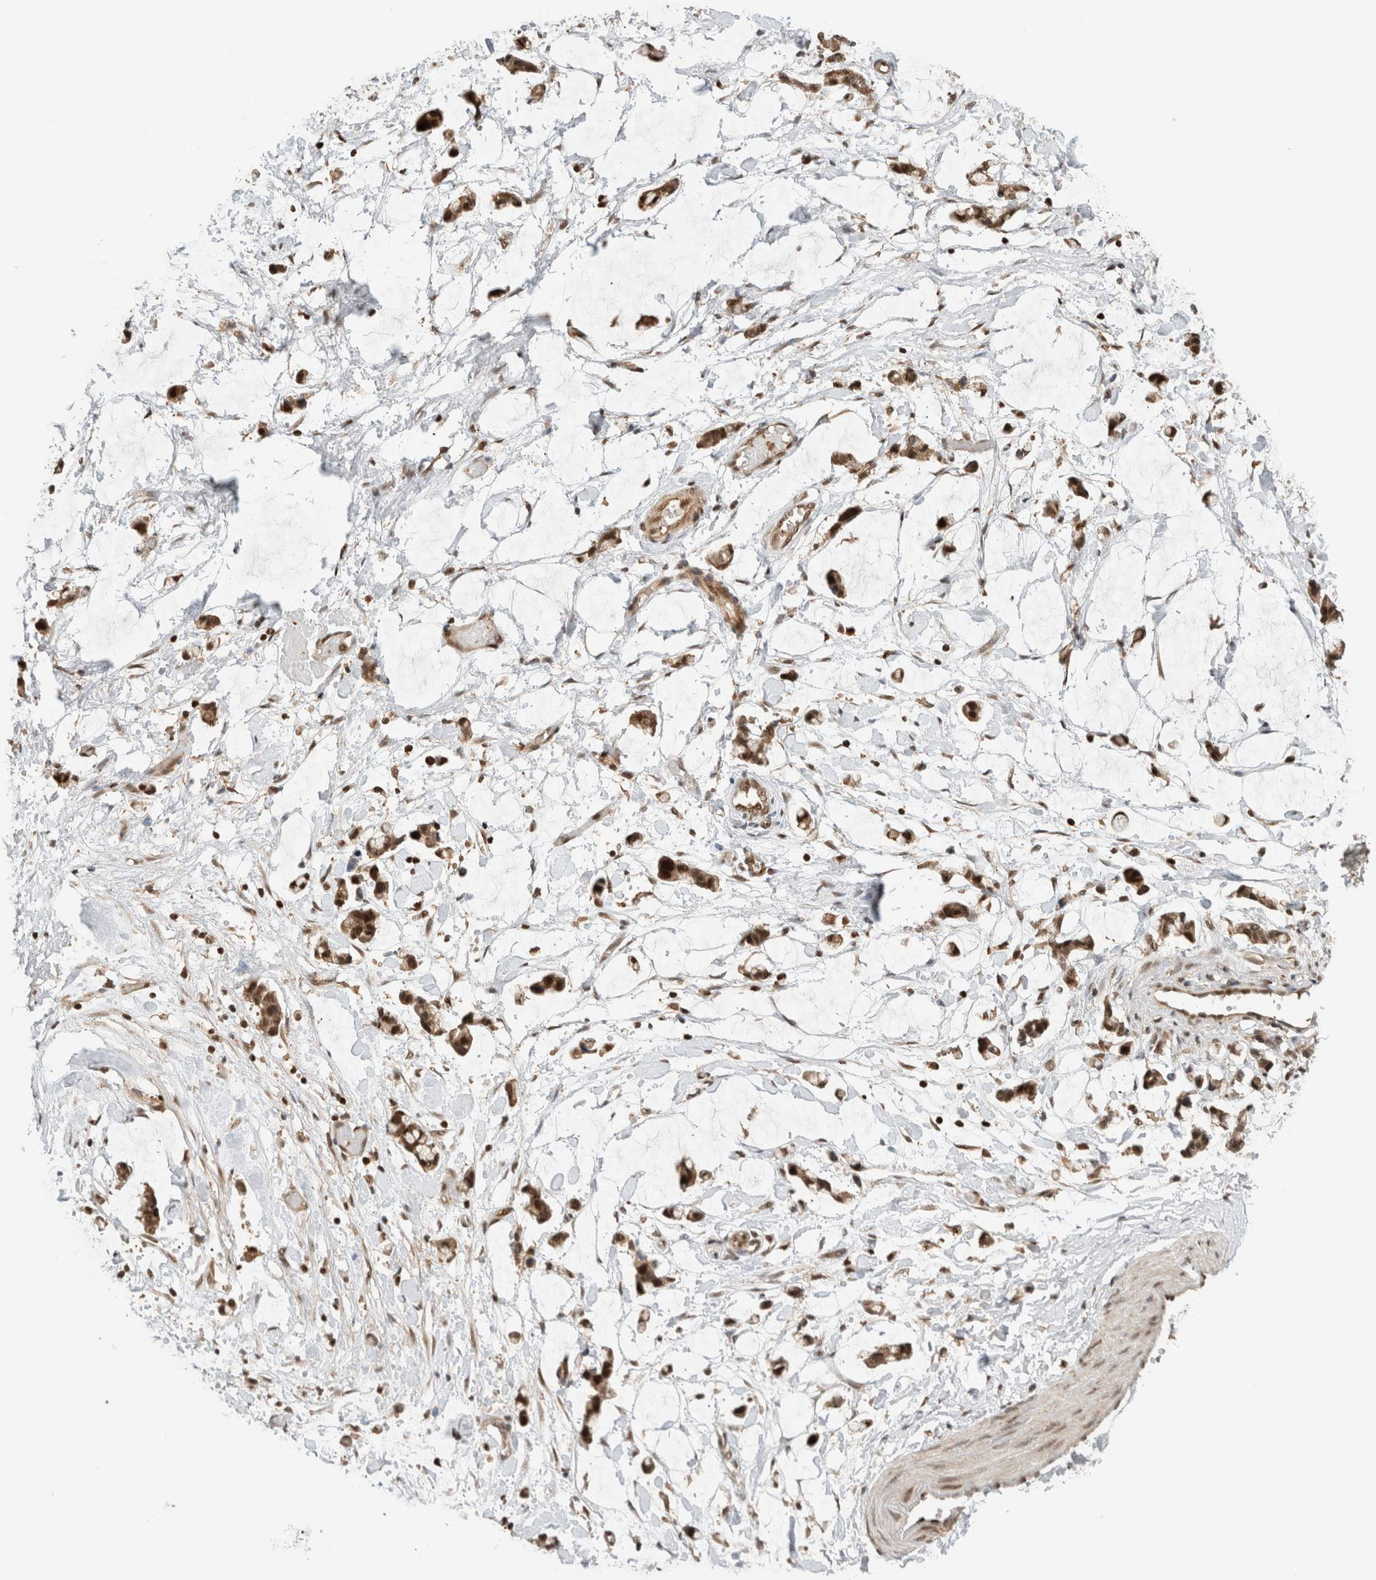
{"staining": {"intensity": "moderate", "quantity": "25%-75%", "location": "cytoplasmic/membranous,nuclear"}, "tissue": "adipose tissue", "cell_type": "Adipocytes", "image_type": "normal", "snomed": [{"axis": "morphology", "description": "Normal tissue, NOS"}, {"axis": "morphology", "description": "Adenocarcinoma, NOS"}, {"axis": "topography", "description": "Colon"}, {"axis": "topography", "description": "Peripheral nerve tissue"}], "caption": "A brown stain labels moderate cytoplasmic/membranous,nuclear positivity of a protein in adipocytes of benign human adipose tissue.", "gene": "SNRNP40", "patient": {"sex": "male", "age": 14}}